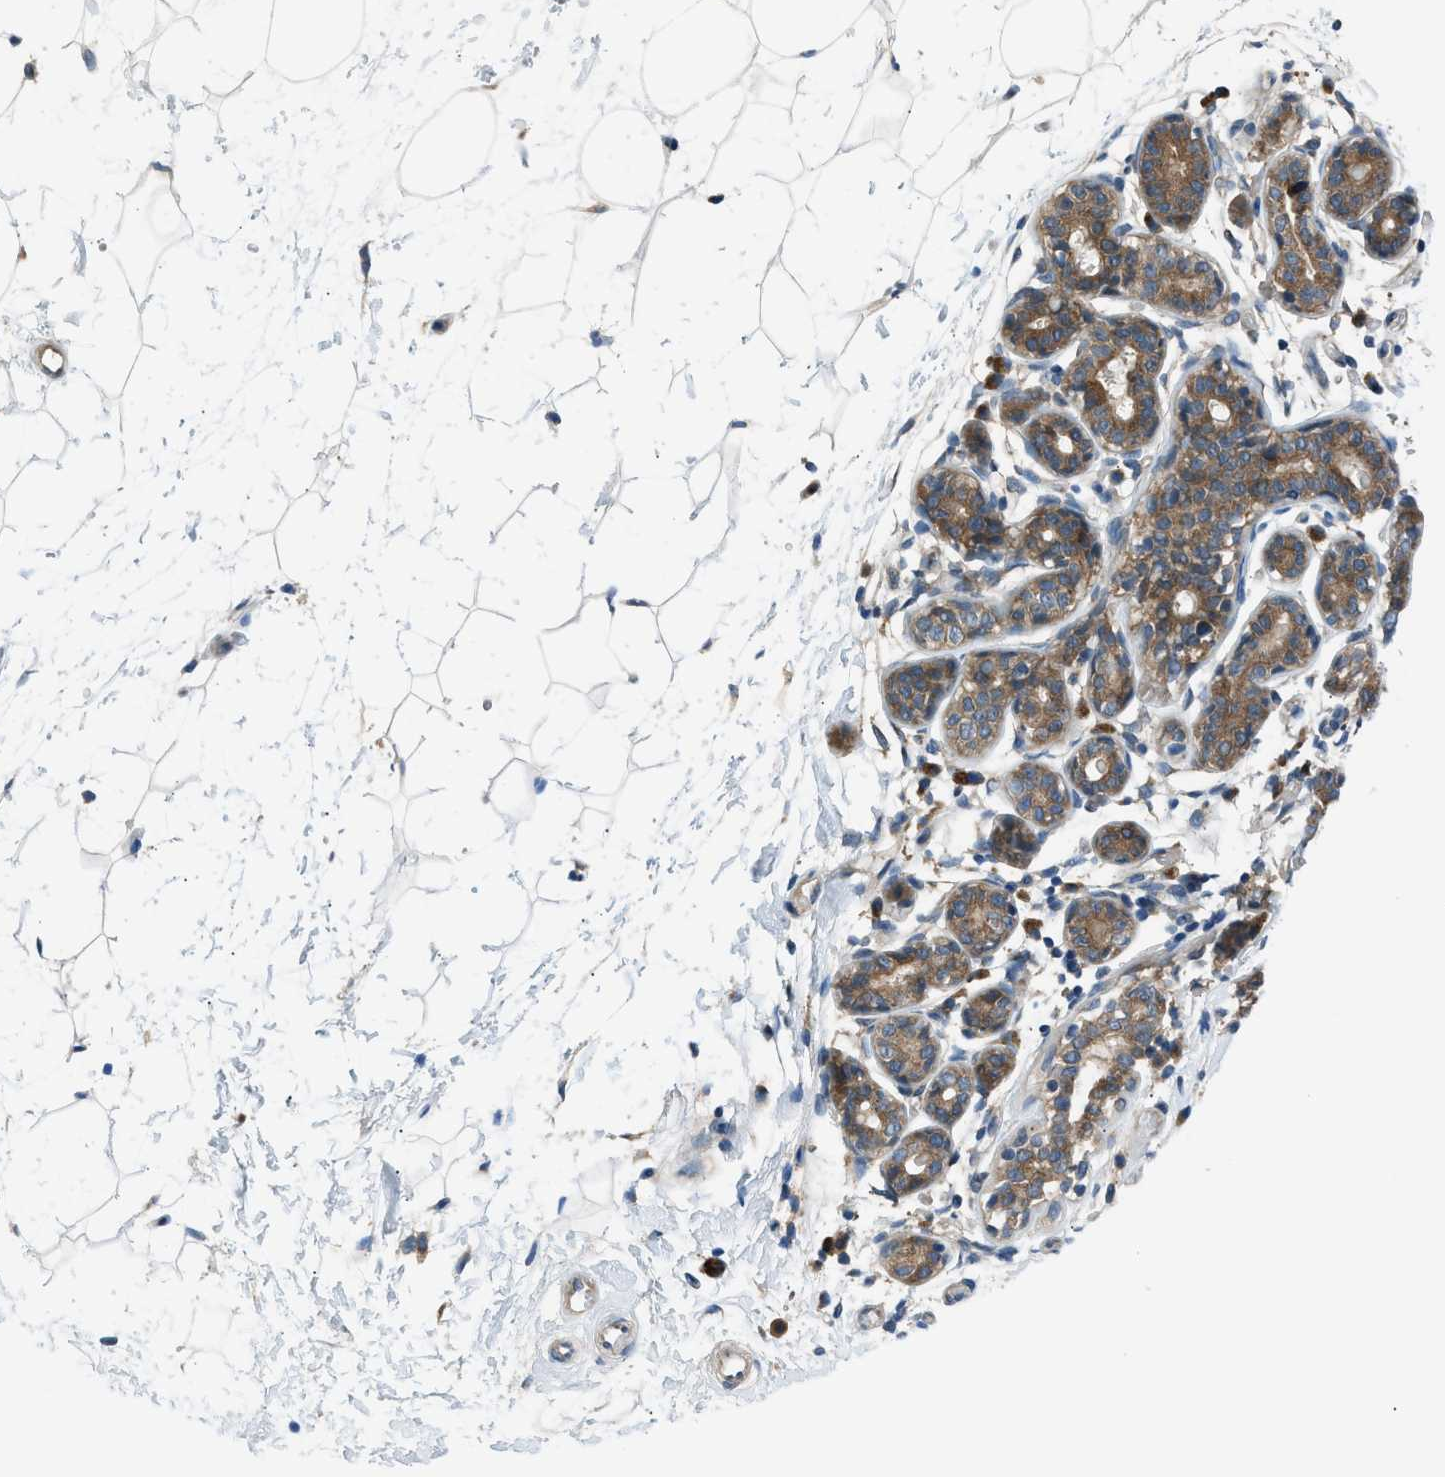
{"staining": {"intensity": "weak", "quantity": ">75%", "location": "cytoplasmic/membranous"}, "tissue": "breast", "cell_type": "Adipocytes", "image_type": "normal", "snomed": [{"axis": "morphology", "description": "Normal tissue, NOS"}, {"axis": "topography", "description": "Breast"}], "caption": "Benign breast was stained to show a protein in brown. There is low levels of weak cytoplasmic/membranous staining in approximately >75% of adipocytes. The protein of interest is shown in brown color, while the nuclei are stained blue.", "gene": "EDARADD", "patient": {"sex": "female", "age": 22}}